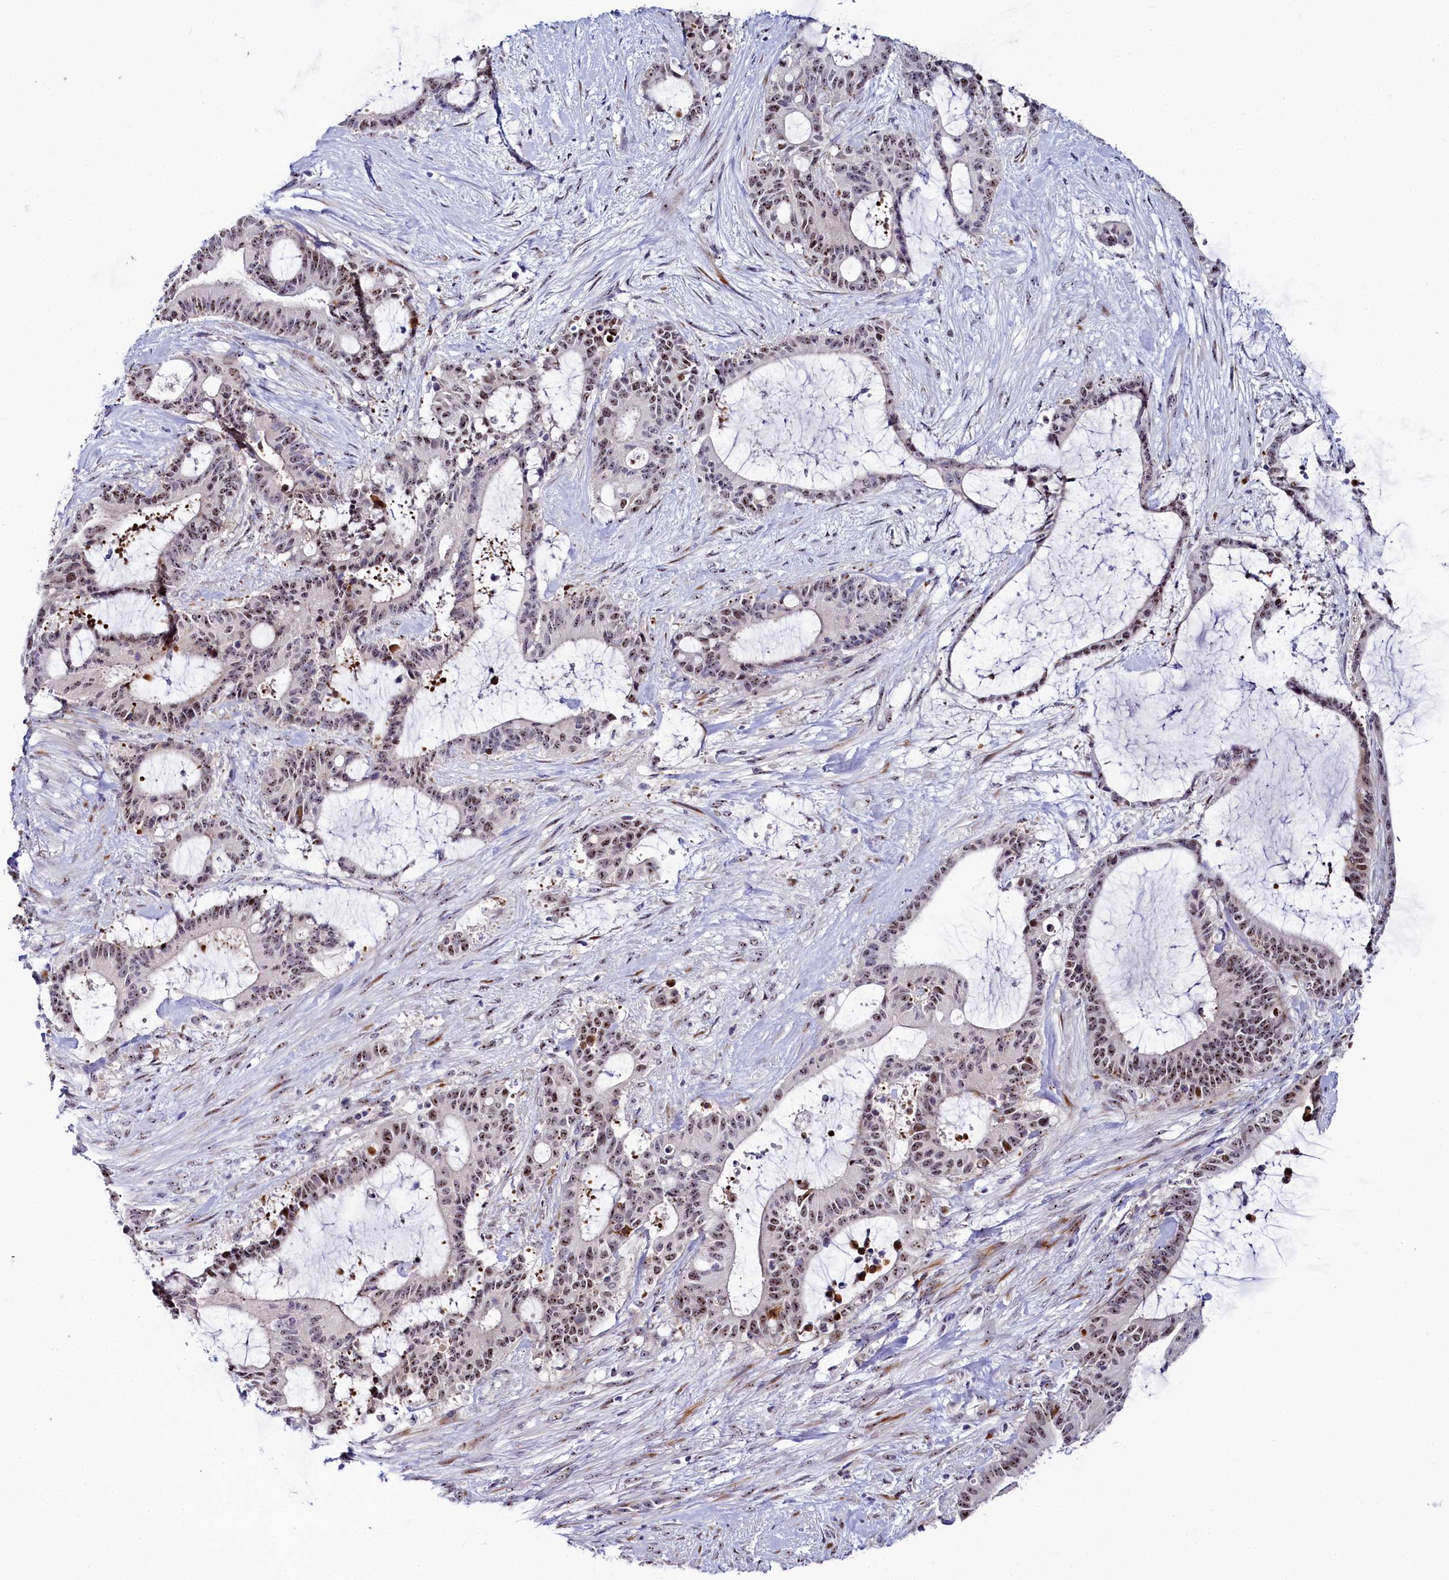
{"staining": {"intensity": "moderate", "quantity": ">75%", "location": "nuclear"}, "tissue": "liver cancer", "cell_type": "Tumor cells", "image_type": "cancer", "snomed": [{"axis": "morphology", "description": "Normal tissue, NOS"}, {"axis": "morphology", "description": "Cholangiocarcinoma"}, {"axis": "topography", "description": "Liver"}, {"axis": "topography", "description": "Peripheral nerve tissue"}], "caption": "This photomicrograph displays immunohistochemistry staining of human cholangiocarcinoma (liver), with medium moderate nuclear positivity in approximately >75% of tumor cells.", "gene": "TCOF1", "patient": {"sex": "female", "age": 73}}